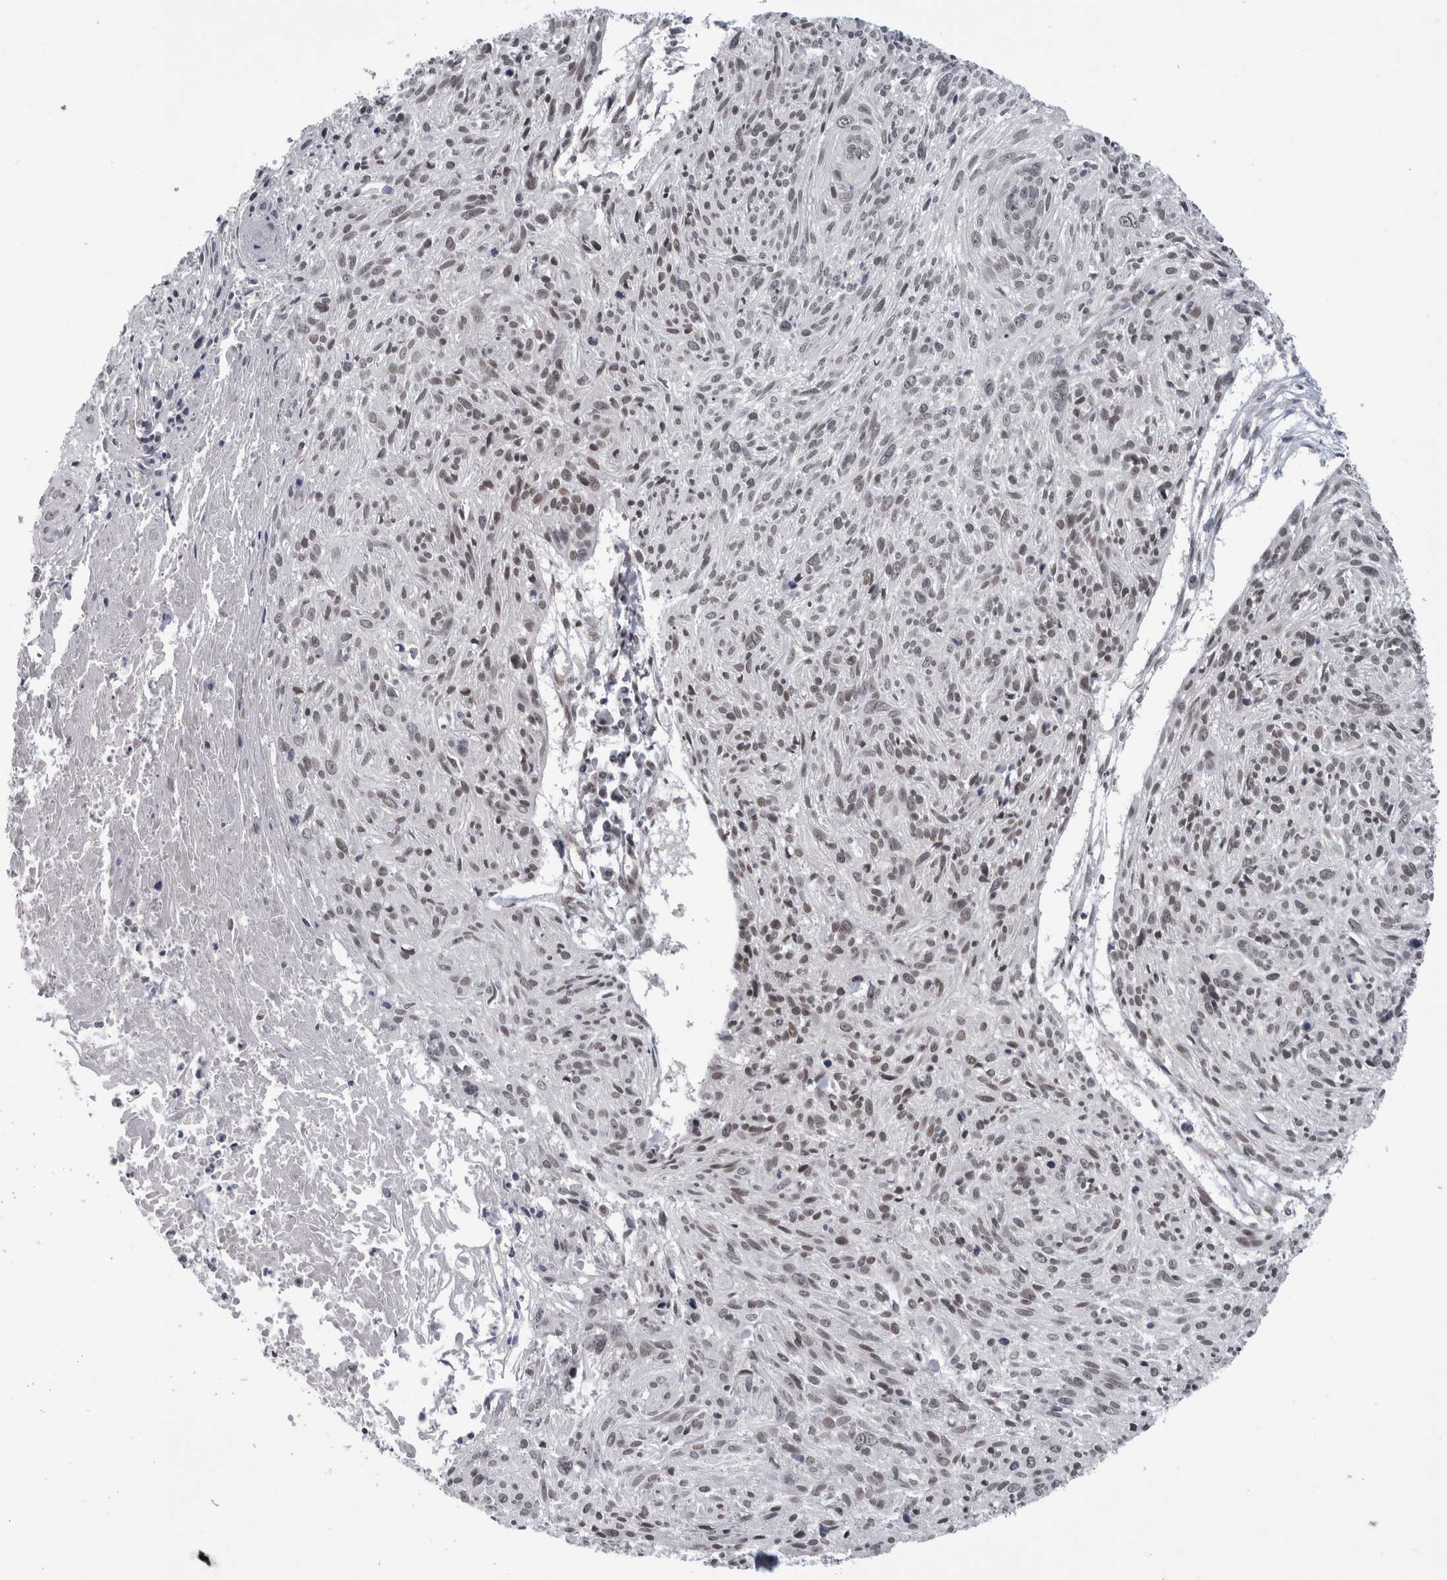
{"staining": {"intensity": "weak", "quantity": ">75%", "location": "nuclear"}, "tissue": "cervical cancer", "cell_type": "Tumor cells", "image_type": "cancer", "snomed": [{"axis": "morphology", "description": "Squamous cell carcinoma, NOS"}, {"axis": "topography", "description": "Cervix"}], "caption": "Human cervical cancer (squamous cell carcinoma) stained for a protein (brown) displays weak nuclear positive staining in about >75% of tumor cells.", "gene": "PSMB2", "patient": {"sex": "female", "age": 51}}